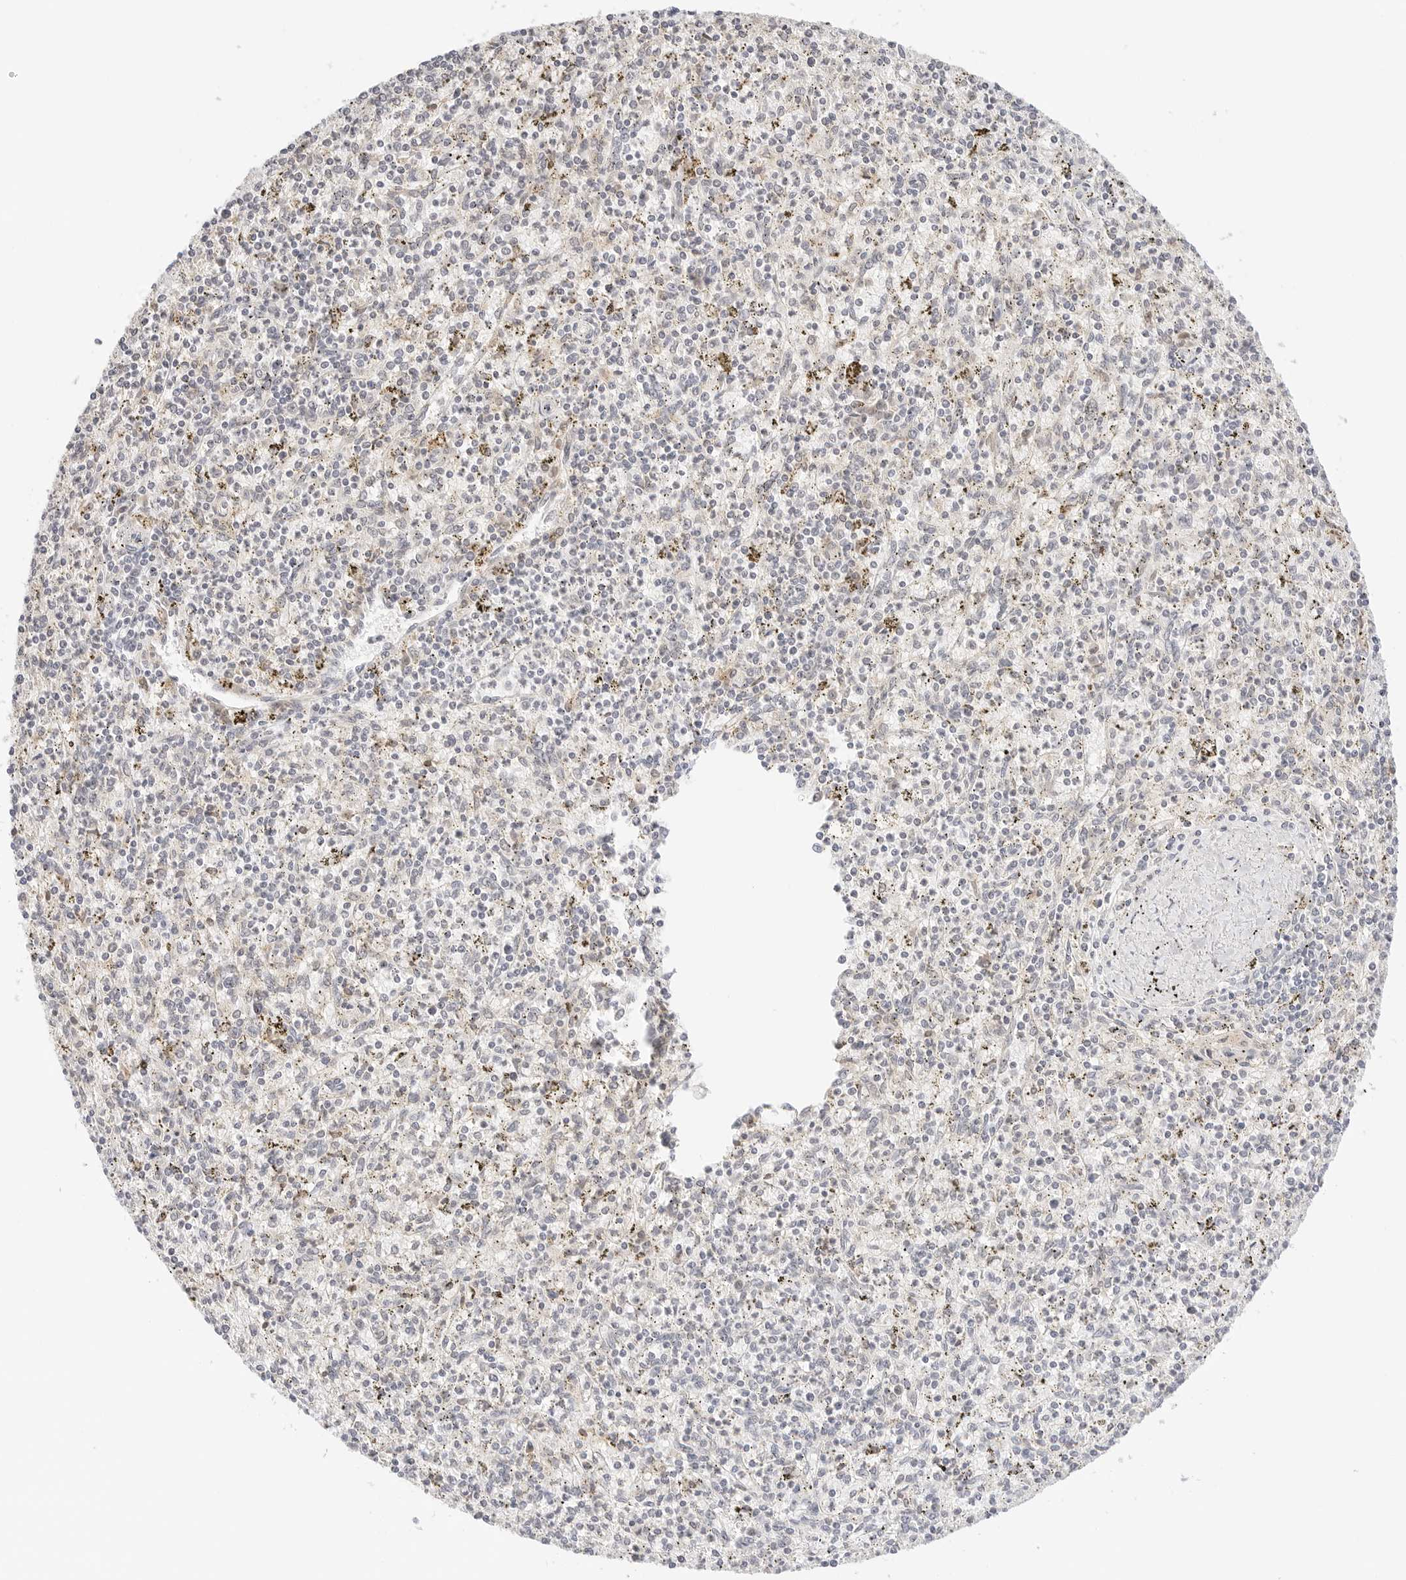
{"staining": {"intensity": "weak", "quantity": "25%-75%", "location": "cytoplasmic/membranous"}, "tissue": "spleen", "cell_type": "Cells in red pulp", "image_type": "normal", "snomed": [{"axis": "morphology", "description": "Normal tissue, NOS"}, {"axis": "topography", "description": "Spleen"}], "caption": "This micrograph reveals IHC staining of unremarkable human spleen, with low weak cytoplasmic/membranous positivity in about 25%-75% of cells in red pulp.", "gene": "ERO1B", "patient": {"sex": "male", "age": 72}}